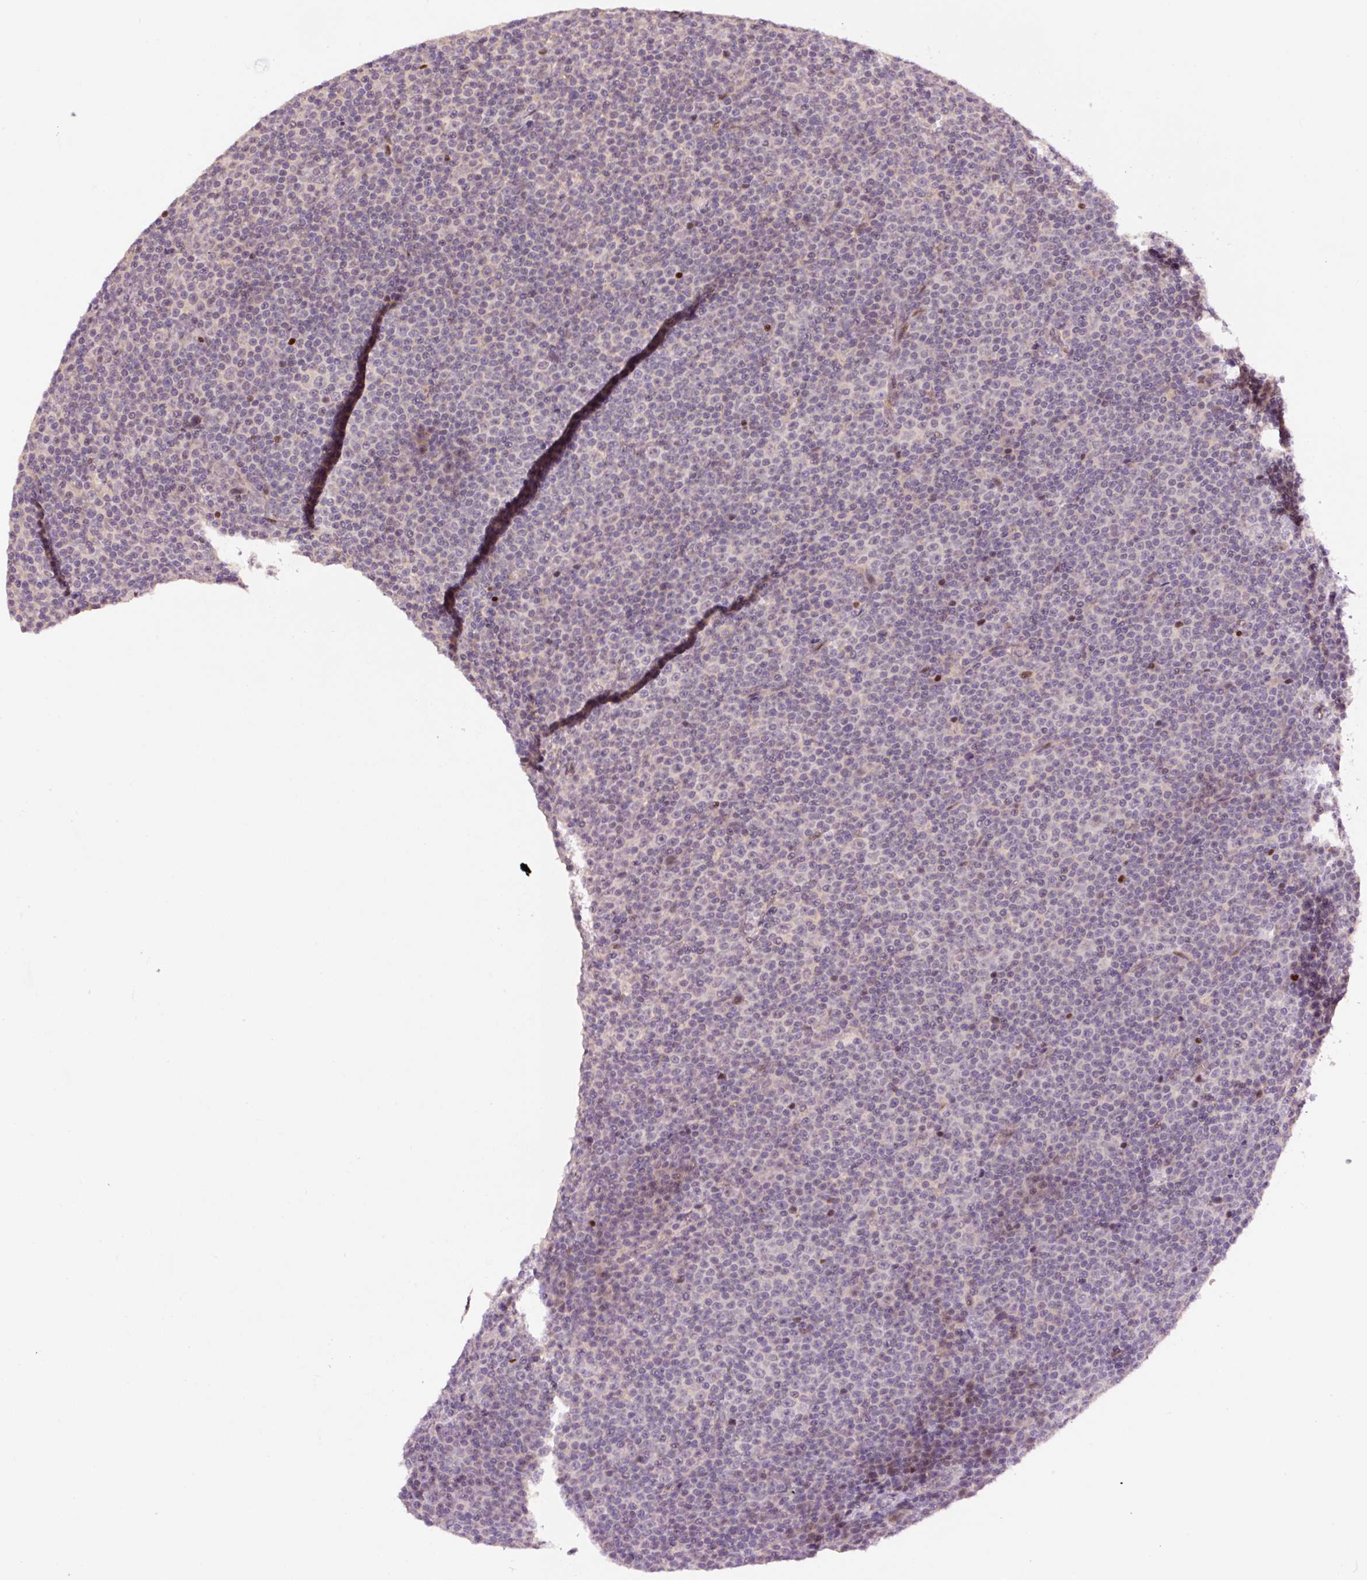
{"staining": {"intensity": "negative", "quantity": "none", "location": "none"}, "tissue": "lymphoma", "cell_type": "Tumor cells", "image_type": "cancer", "snomed": [{"axis": "morphology", "description": "Malignant lymphoma, non-Hodgkin's type, Low grade"}, {"axis": "topography", "description": "Lymph node"}], "caption": "The immunohistochemistry (IHC) photomicrograph has no significant expression in tumor cells of low-grade malignant lymphoma, non-Hodgkin's type tissue.", "gene": "DPPA4", "patient": {"sex": "female", "age": 67}}